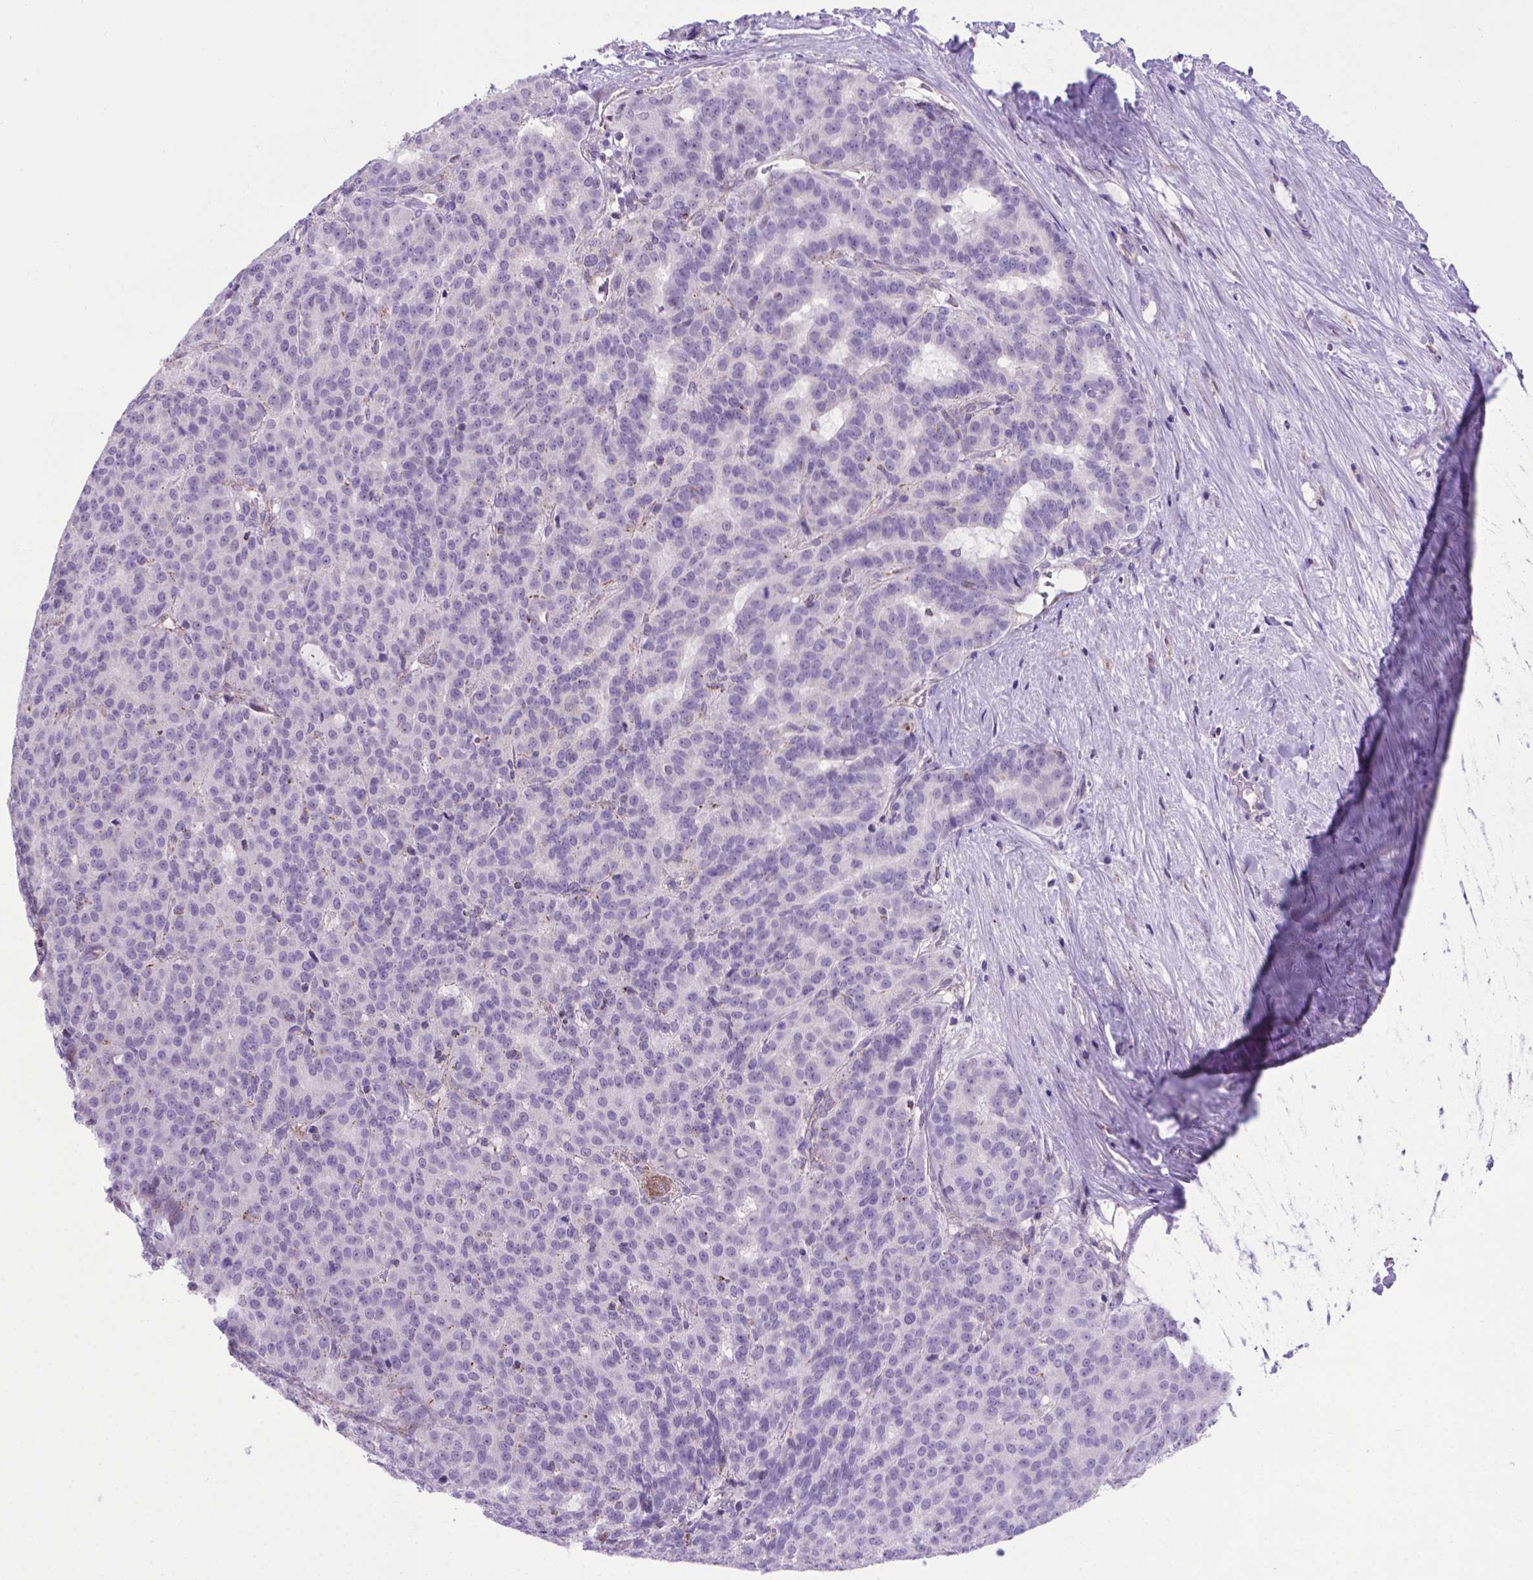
{"staining": {"intensity": "negative", "quantity": "none", "location": "none"}, "tissue": "liver cancer", "cell_type": "Tumor cells", "image_type": "cancer", "snomed": [{"axis": "morphology", "description": "Cholangiocarcinoma"}, {"axis": "topography", "description": "Liver"}], "caption": "Immunohistochemistry of liver cancer exhibits no staining in tumor cells.", "gene": "POU3F3", "patient": {"sex": "female", "age": 47}}